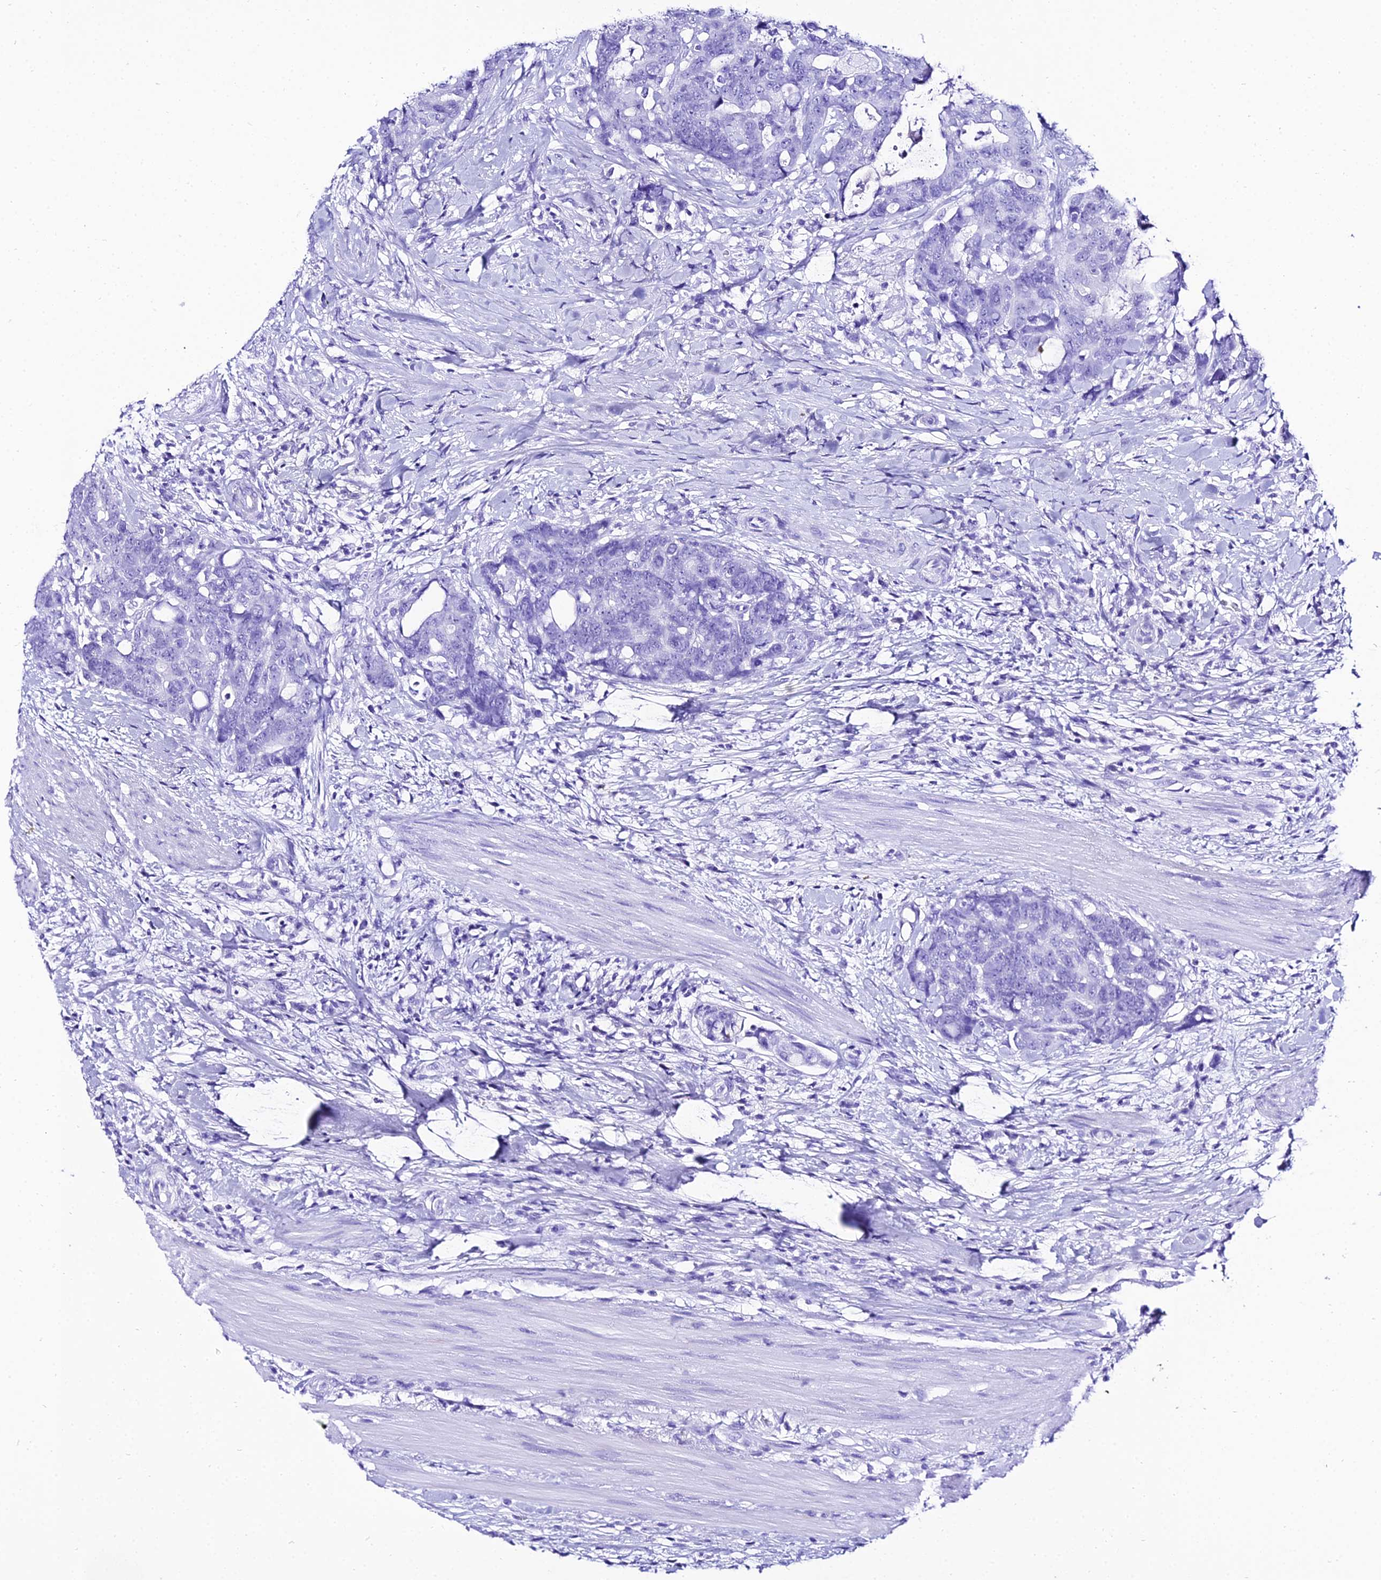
{"staining": {"intensity": "negative", "quantity": "none", "location": "none"}, "tissue": "colorectal cancer", "cell_type": "Tumor cells", "image_type": "cancer", "snomed": [{"axis": "morphology", "description": "Adenocarcinoma, NOS"}, {"axis": "topography", "description": "Colon"}], "caption": "Tumor cells are negative for brown protein staining in colorectal cancer (adenocarcinoma).", "gene": "TRMT44", "patient": {"sex": "female", "age": 82}}